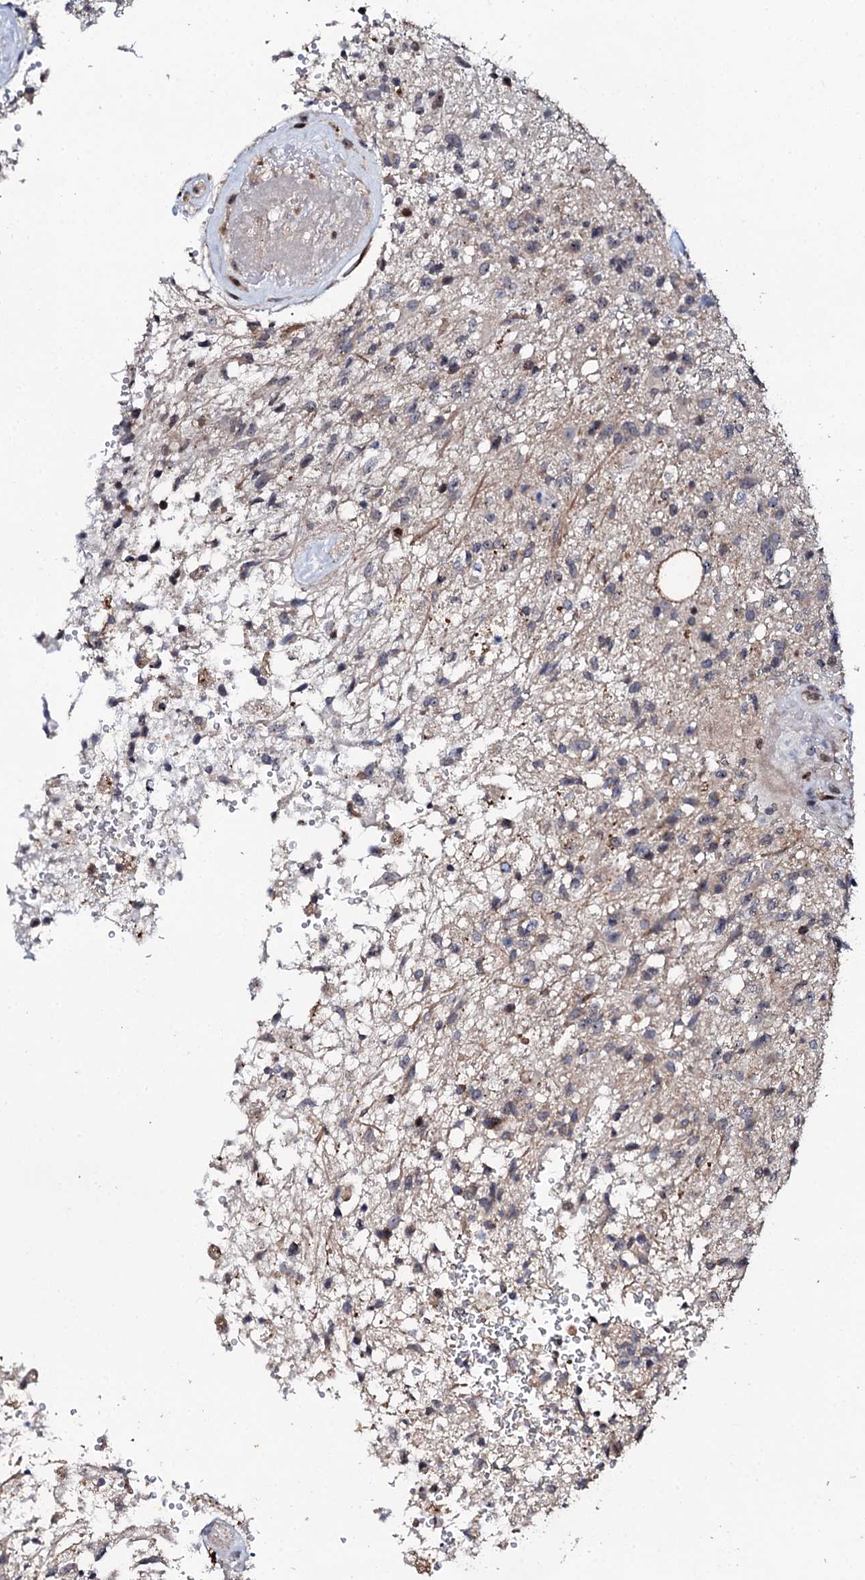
{"staining": {"intensity": "negative", "quantity": "none", "location": "none"}, "tissue": "glioma", "cell_type": "Tumor cells", "image_type": "cancer", "snomed": [{"axis": "morphology", "description": "Glioma, malignant, High grade"}, {"axis": "topography", "description": "Brain"}], "caption": "The histopathology image displays no staining of tumor cells in glioma.", "gene": "FAM111A", "patient": {"sex": "male", "age": 56}}